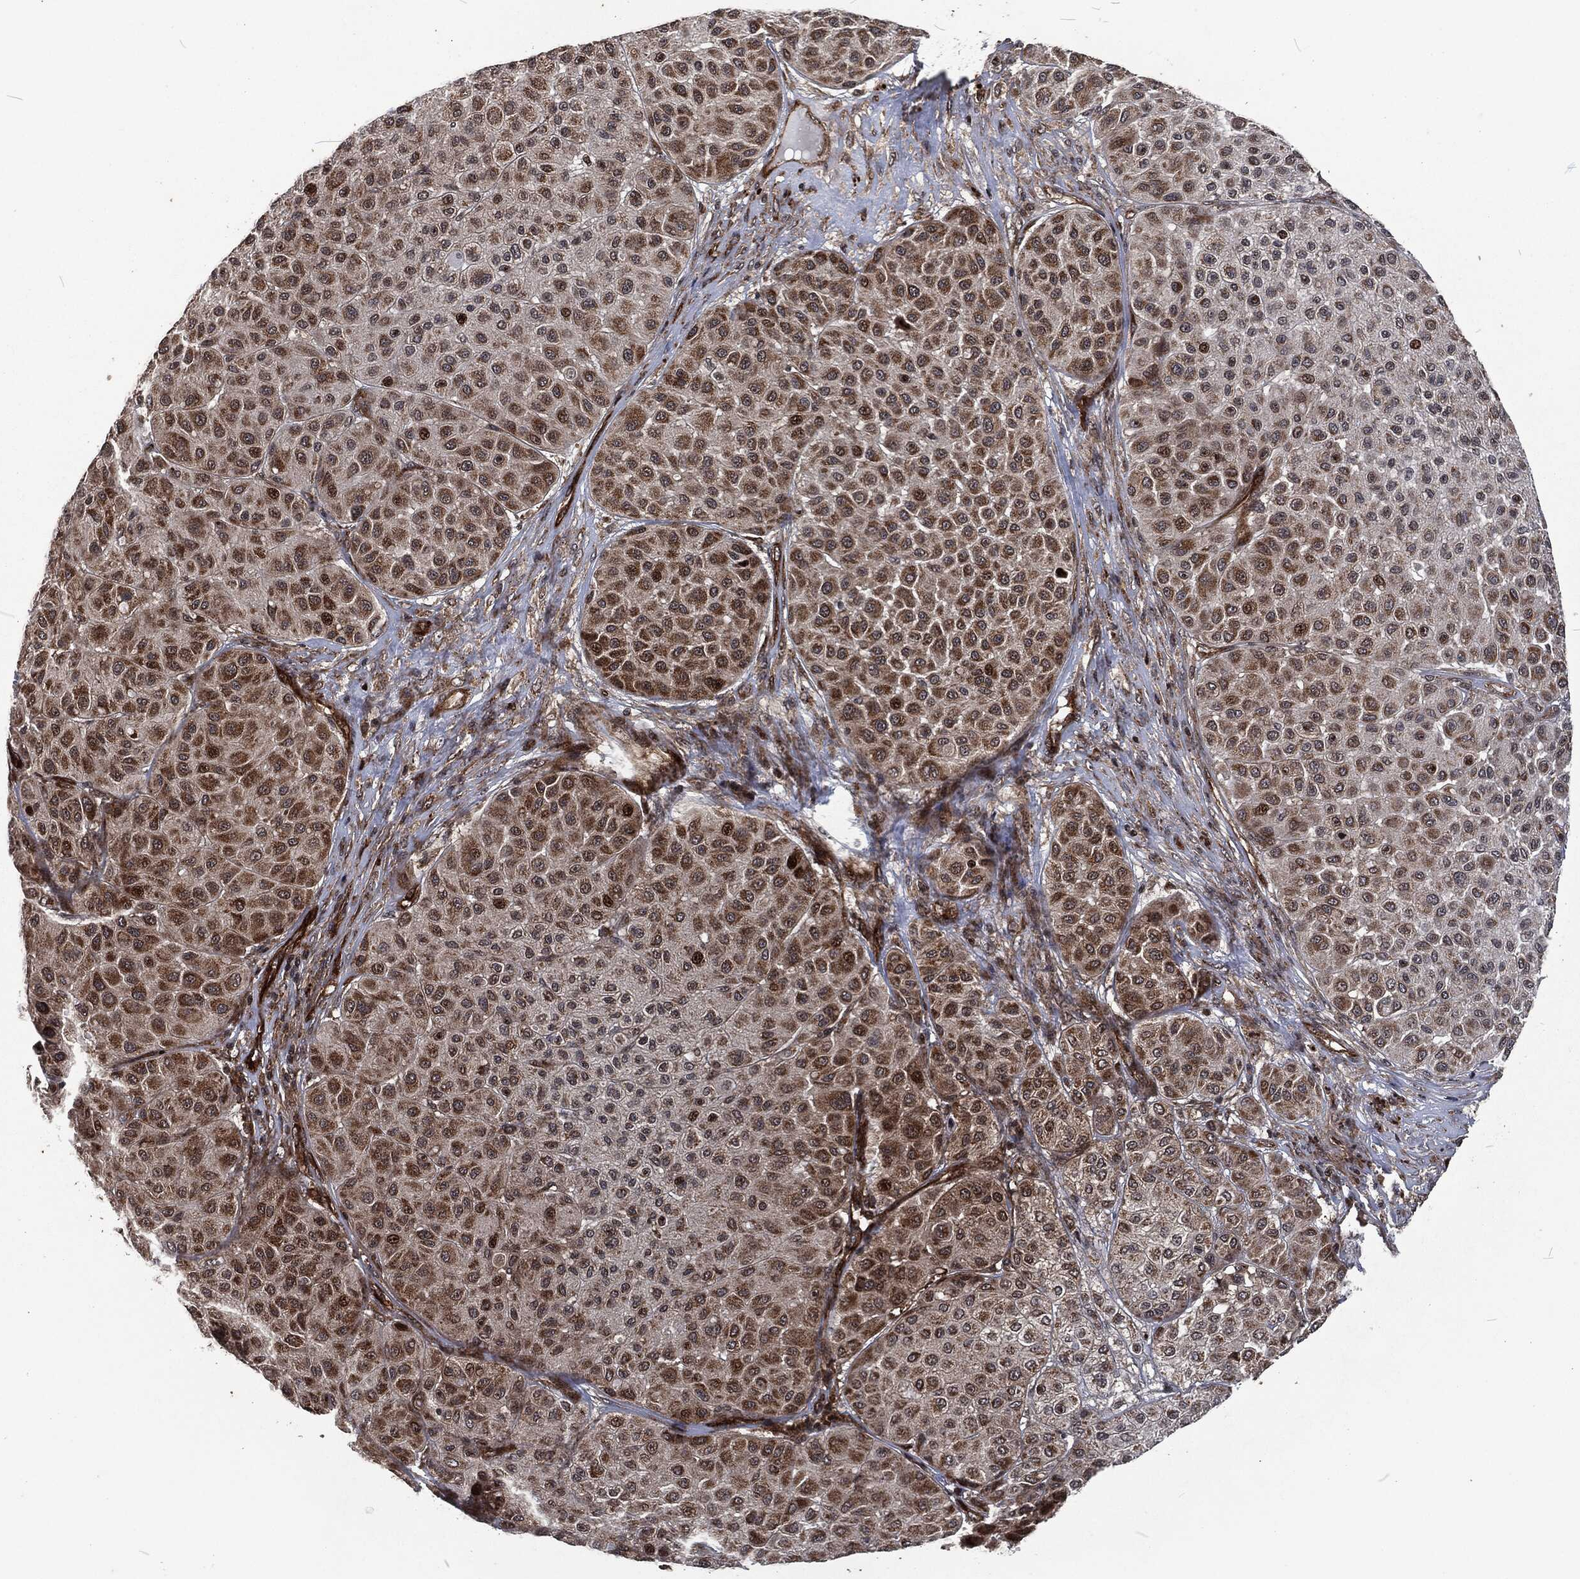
{"staining": {"intensity": "moderate", "quantity": "25%-75%", "location": "cytoplasmic/membranous"}, "tissue": "melanoma", "cell_type": "Tumor cells", "image_type": "cancer", "snomed": [{"axis": "morphology", "description": "Malignant melanoma, Metastatic site"}, {"axis": "topography", "description": "Smooth muscle"}], "caption": "Protein analysis of malignant melanoma (metastatic site) tissue demonstrates moderate cytoplasmic/membranous staining in approximately 25%-75% of tumor cells. (DAB (3,3'-diaminobenzidine) IHC, brown staining for protein, blue staining for nuclei).", "gene": "CMPK2", "patient": {"sex": "male", "age": 41}}